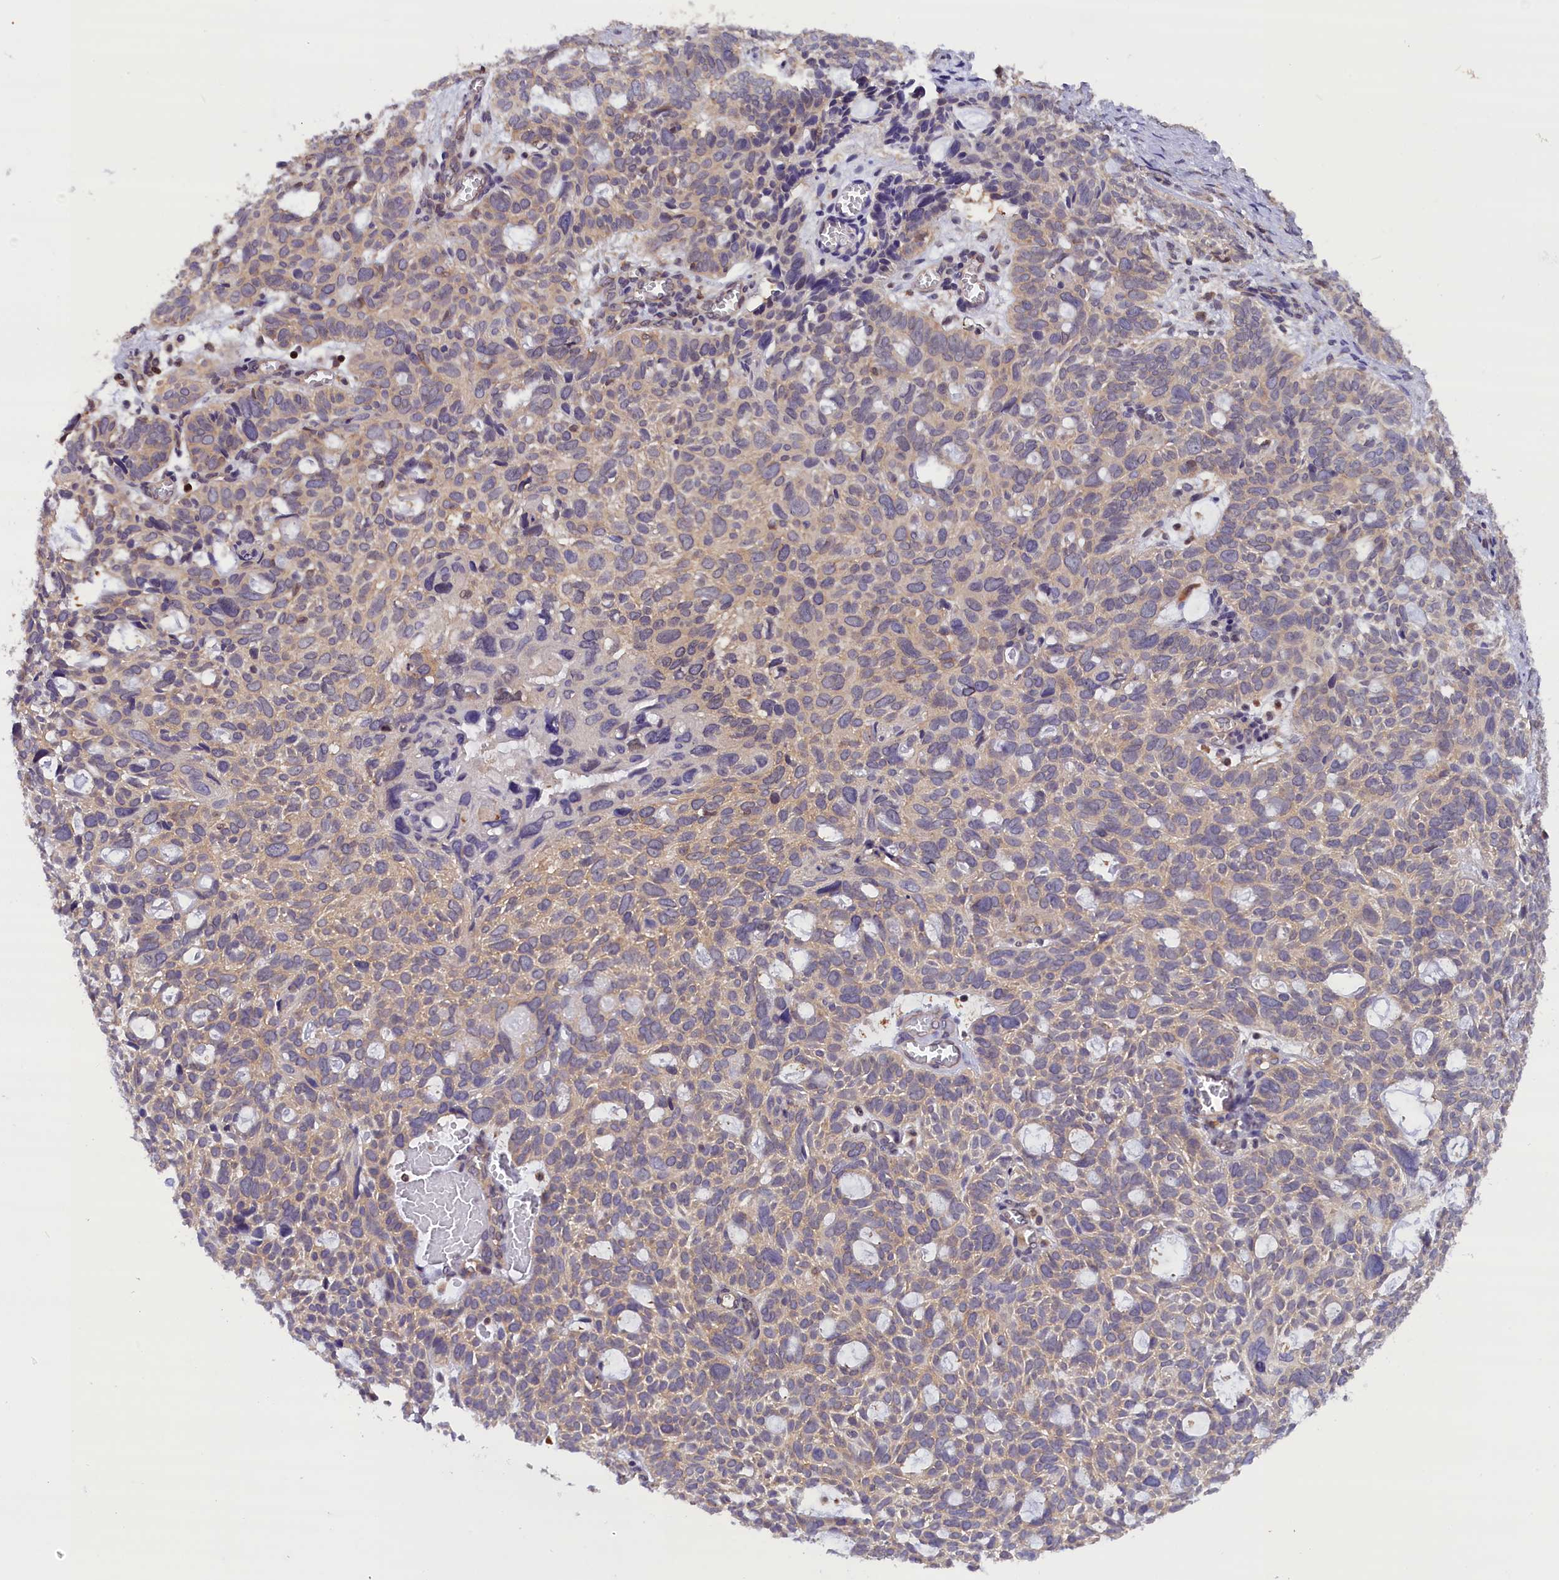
{"staining": {"intensity": "weak", "quantity": ">75%", "location": "cytoplasmic/membranous"}, "tissue": "skin cancer", "cell_type": "Tumor cells", "image_type": "cancer", "snomed": [{"axis": "morphology", "description": "Basal cell carcinoma"}, {"axis": "topography", "description": "Skin"}], "caption": "Human basal cell carcinoma (skin) stained with a brown dye exhibits weak cytoplasmic/membranous positive staining in approximately >75% of tumor cells.", "gene": "TBCB", "patient": {"sex": "male", "age": 69}}